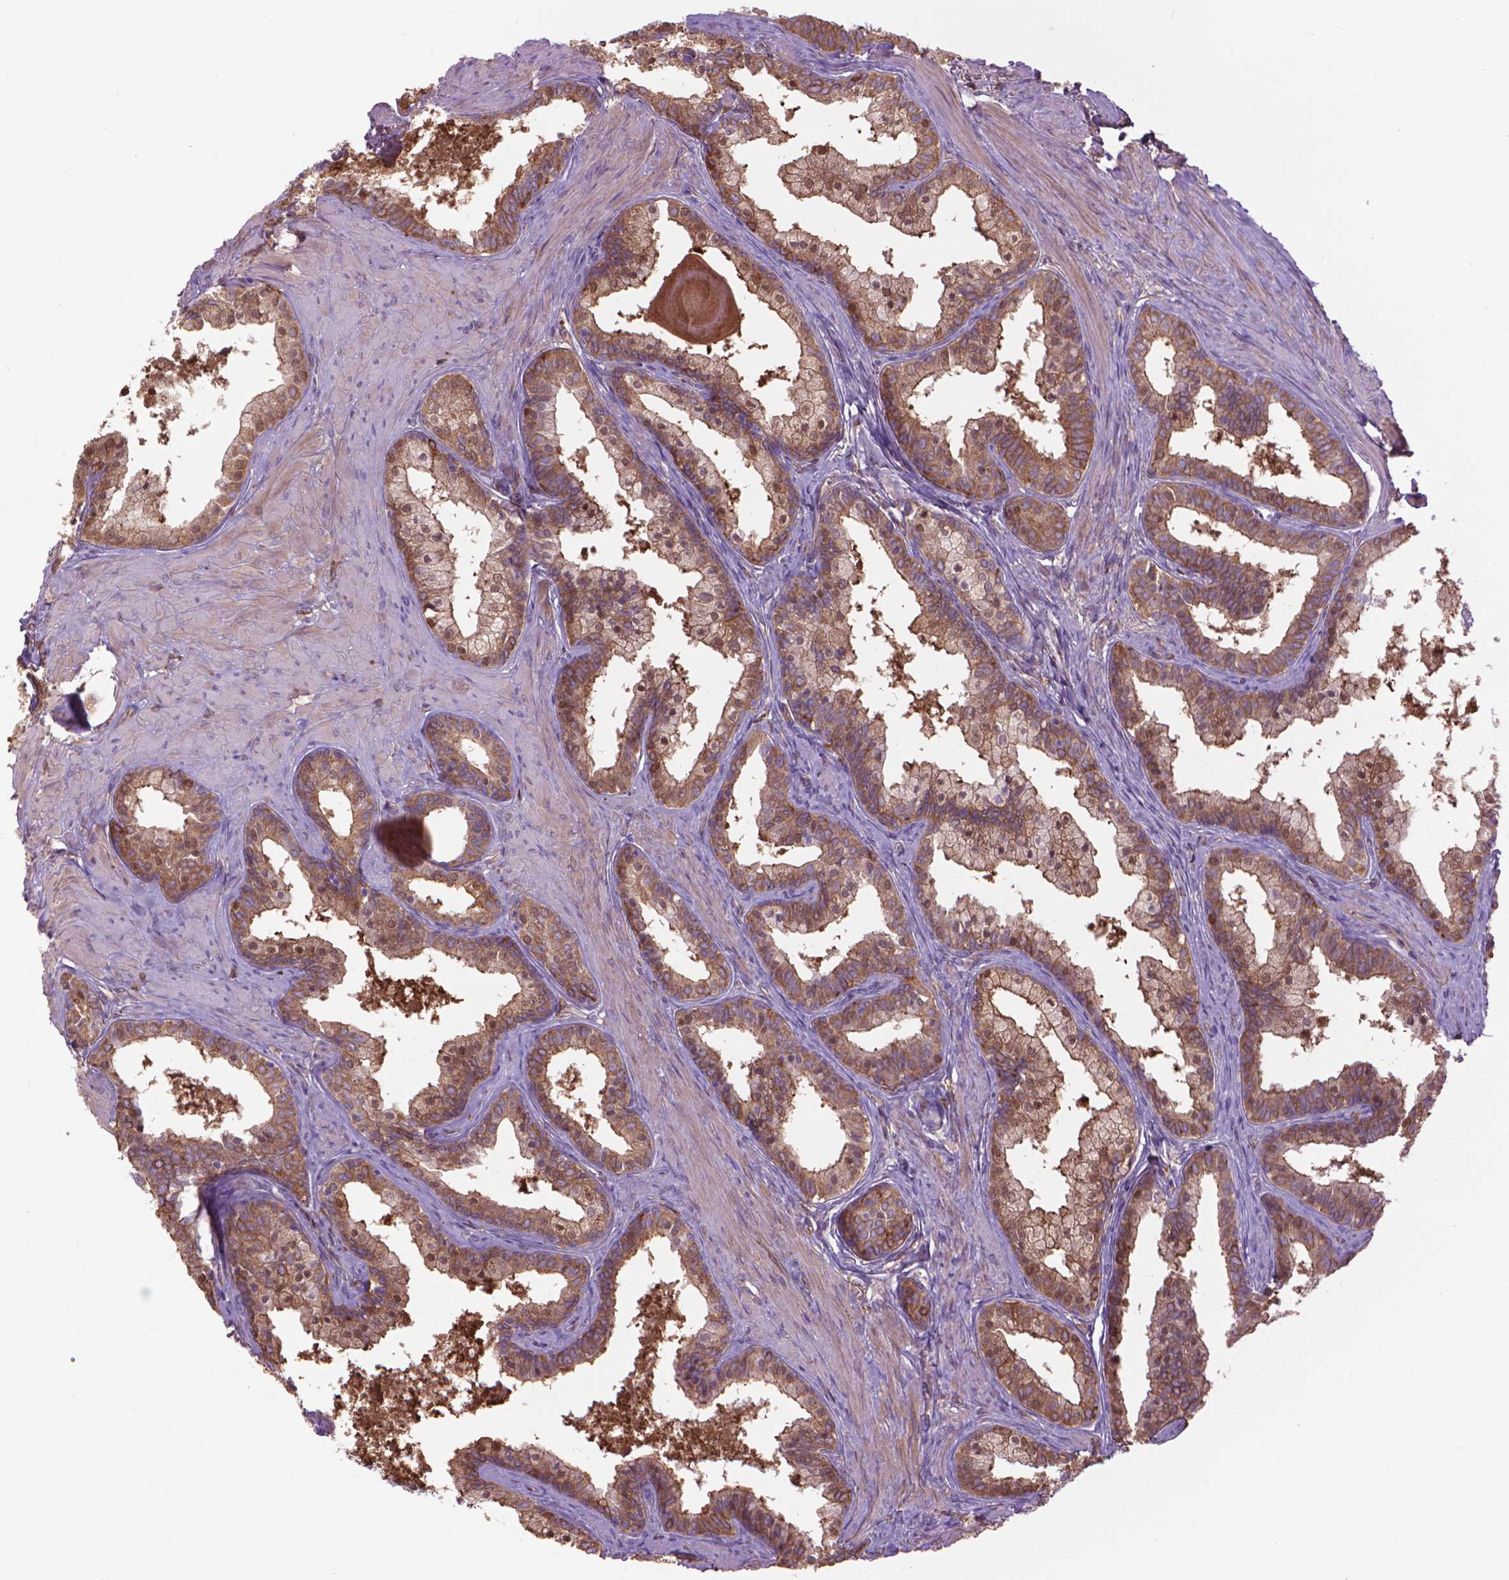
{"staining": {"intensity": "moderate", "quantity": ">75%", "location": "cytoplasmic/membranous"}, "tissue": "prostate", "cell_type": "Glandular cells", "image_type": "normal", "snomed": [{"axis": "morphology", "description": "Normal tissue, NOS"}, {"axis": "topography", "description": "Prostate"}], "caption": "High-power microscopy captured an IHC photomicrograph of normal prostate, revealing moderate cytoplasmic/membranous staining in about >75% of glandular cells.", "gene": "CORO1B", "patient": {"sex": "male", "age": 61}}